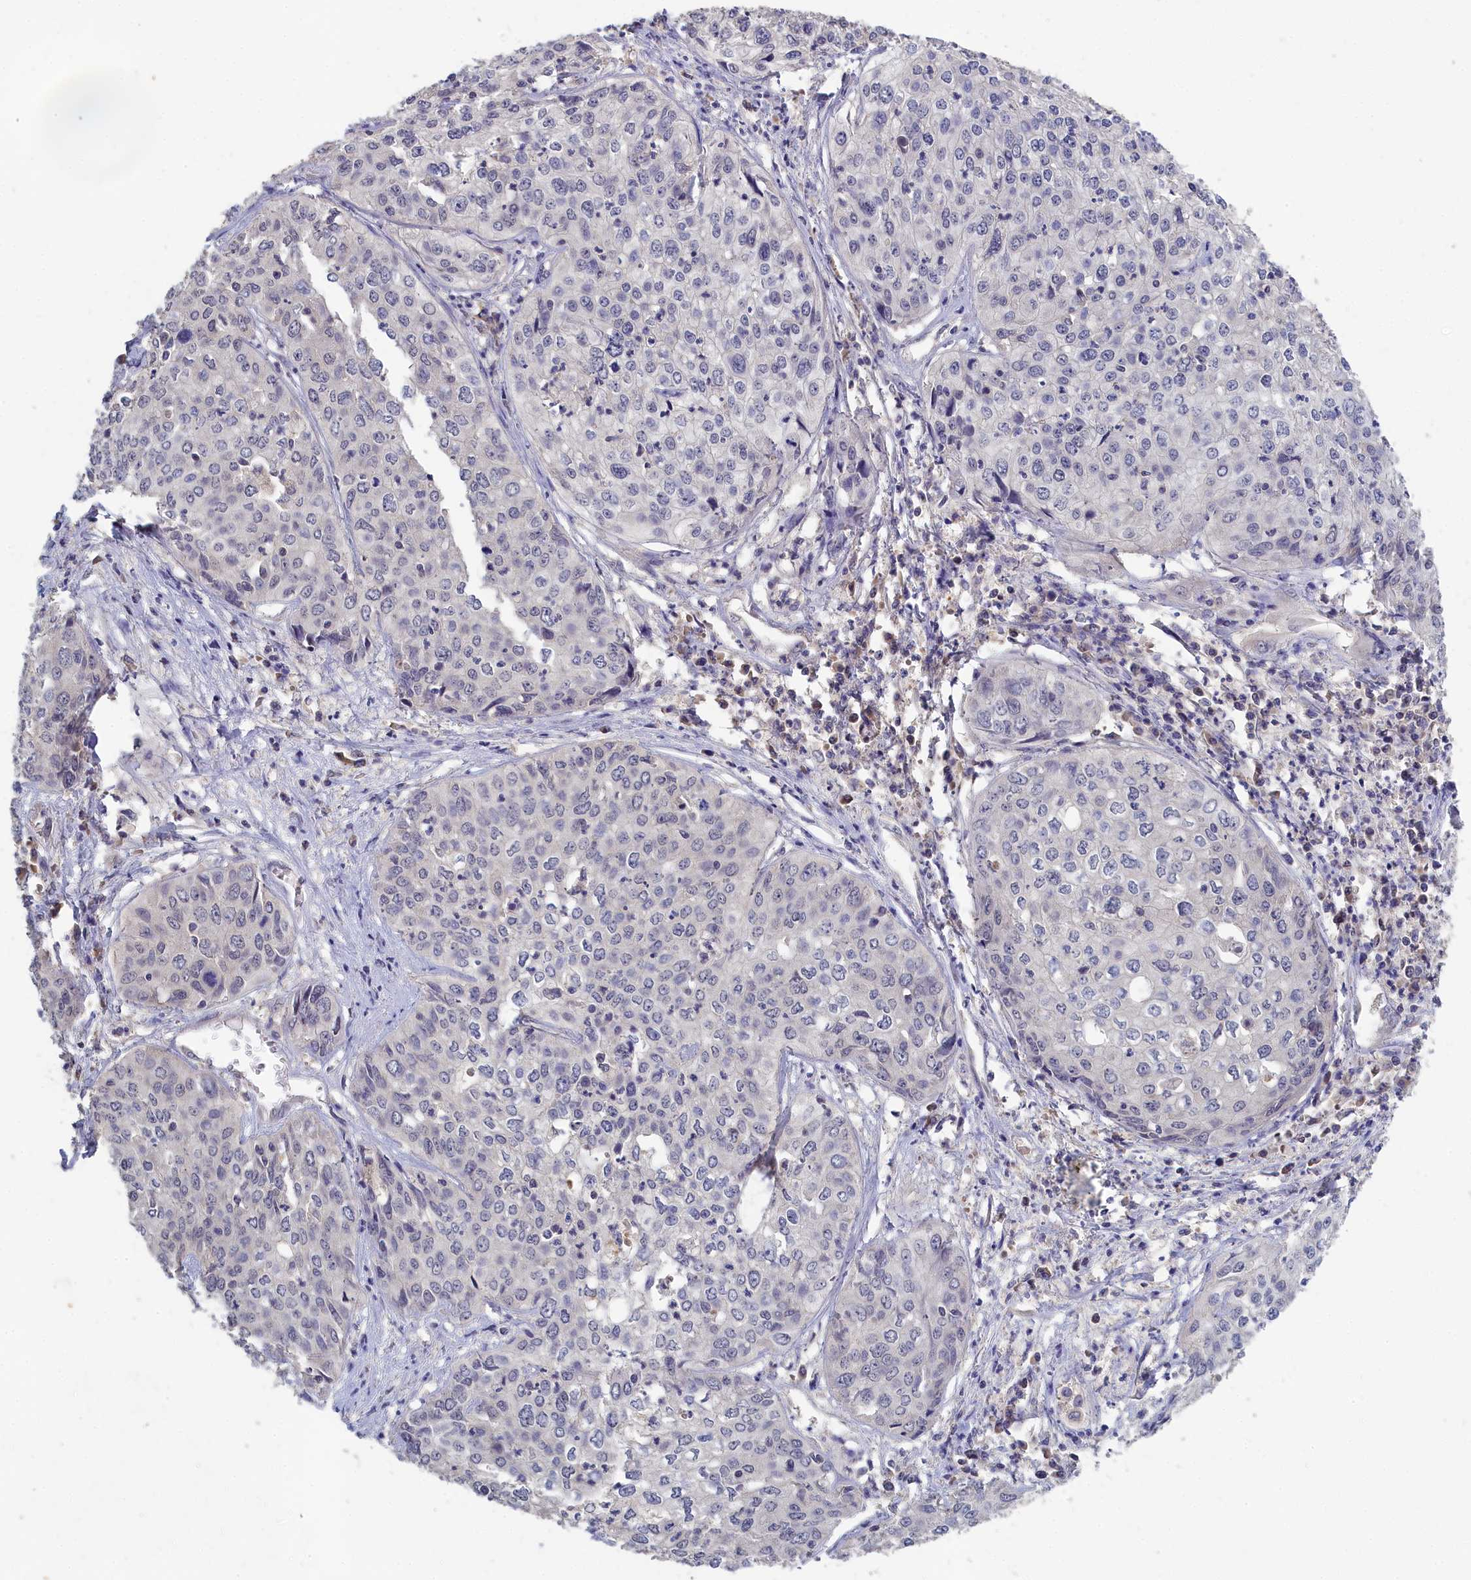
{"staining": {"intensity": "negative", "quantity": "none", "location": "none"}, "tissue": "cervical cancer", "cell_type": "Tumor cells", "image_type": "cancer", "snomed": [{"axis": "morphology", "description": "Squamous cell carcinoma, NOS"}, {"axis": "topography", "description": "Cervix"}], "caption": "Immunohistochemical staining of squamous cell carcinoma (cervical) exhibits no significant expression in tumor cells. Nuclei are stained in blue.", "gene": "CELF5", "patient": {"sex": "female", "age": 31}}